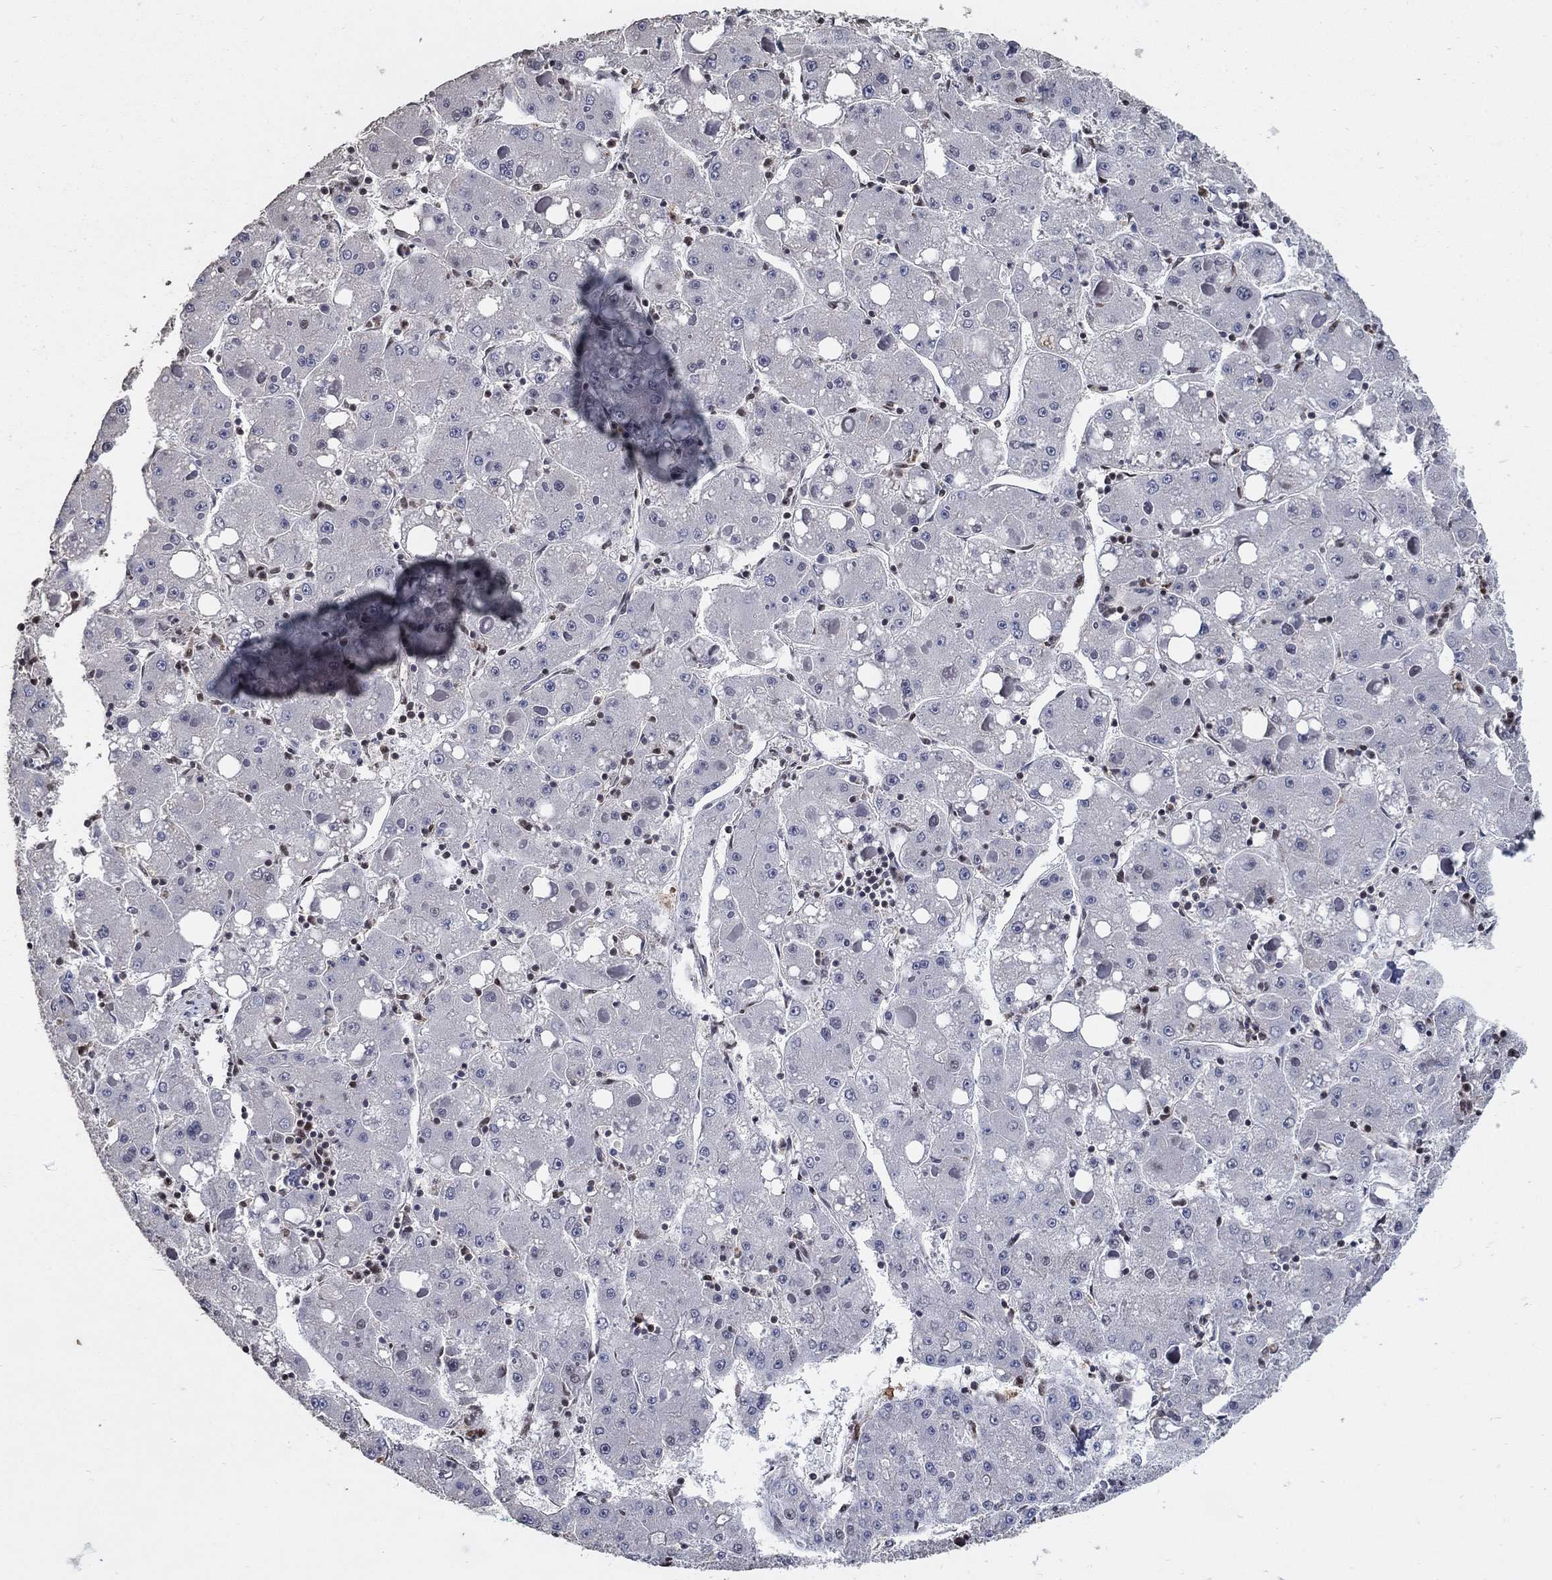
{"staining": {"intensity": "negative", "quantity": "none", "location": "none"}, "tissue": "liver cancer", "cell_type": "Tumor cells", "image_type": "cancer", "snomed": [{"axis": "morphology", "description": "Carcinoma, Hepatocellular, NOS"}, {"axis": "topography", "description": "Liver"}], "caption": "Hepatocellular carcinoma (liver) was stained to show a protein in brown. There is no significant expression in tumor cells. Nuclei are stained in blue.", "gene": "PNISR", "patient": {"sex": "male", "age": 73}}